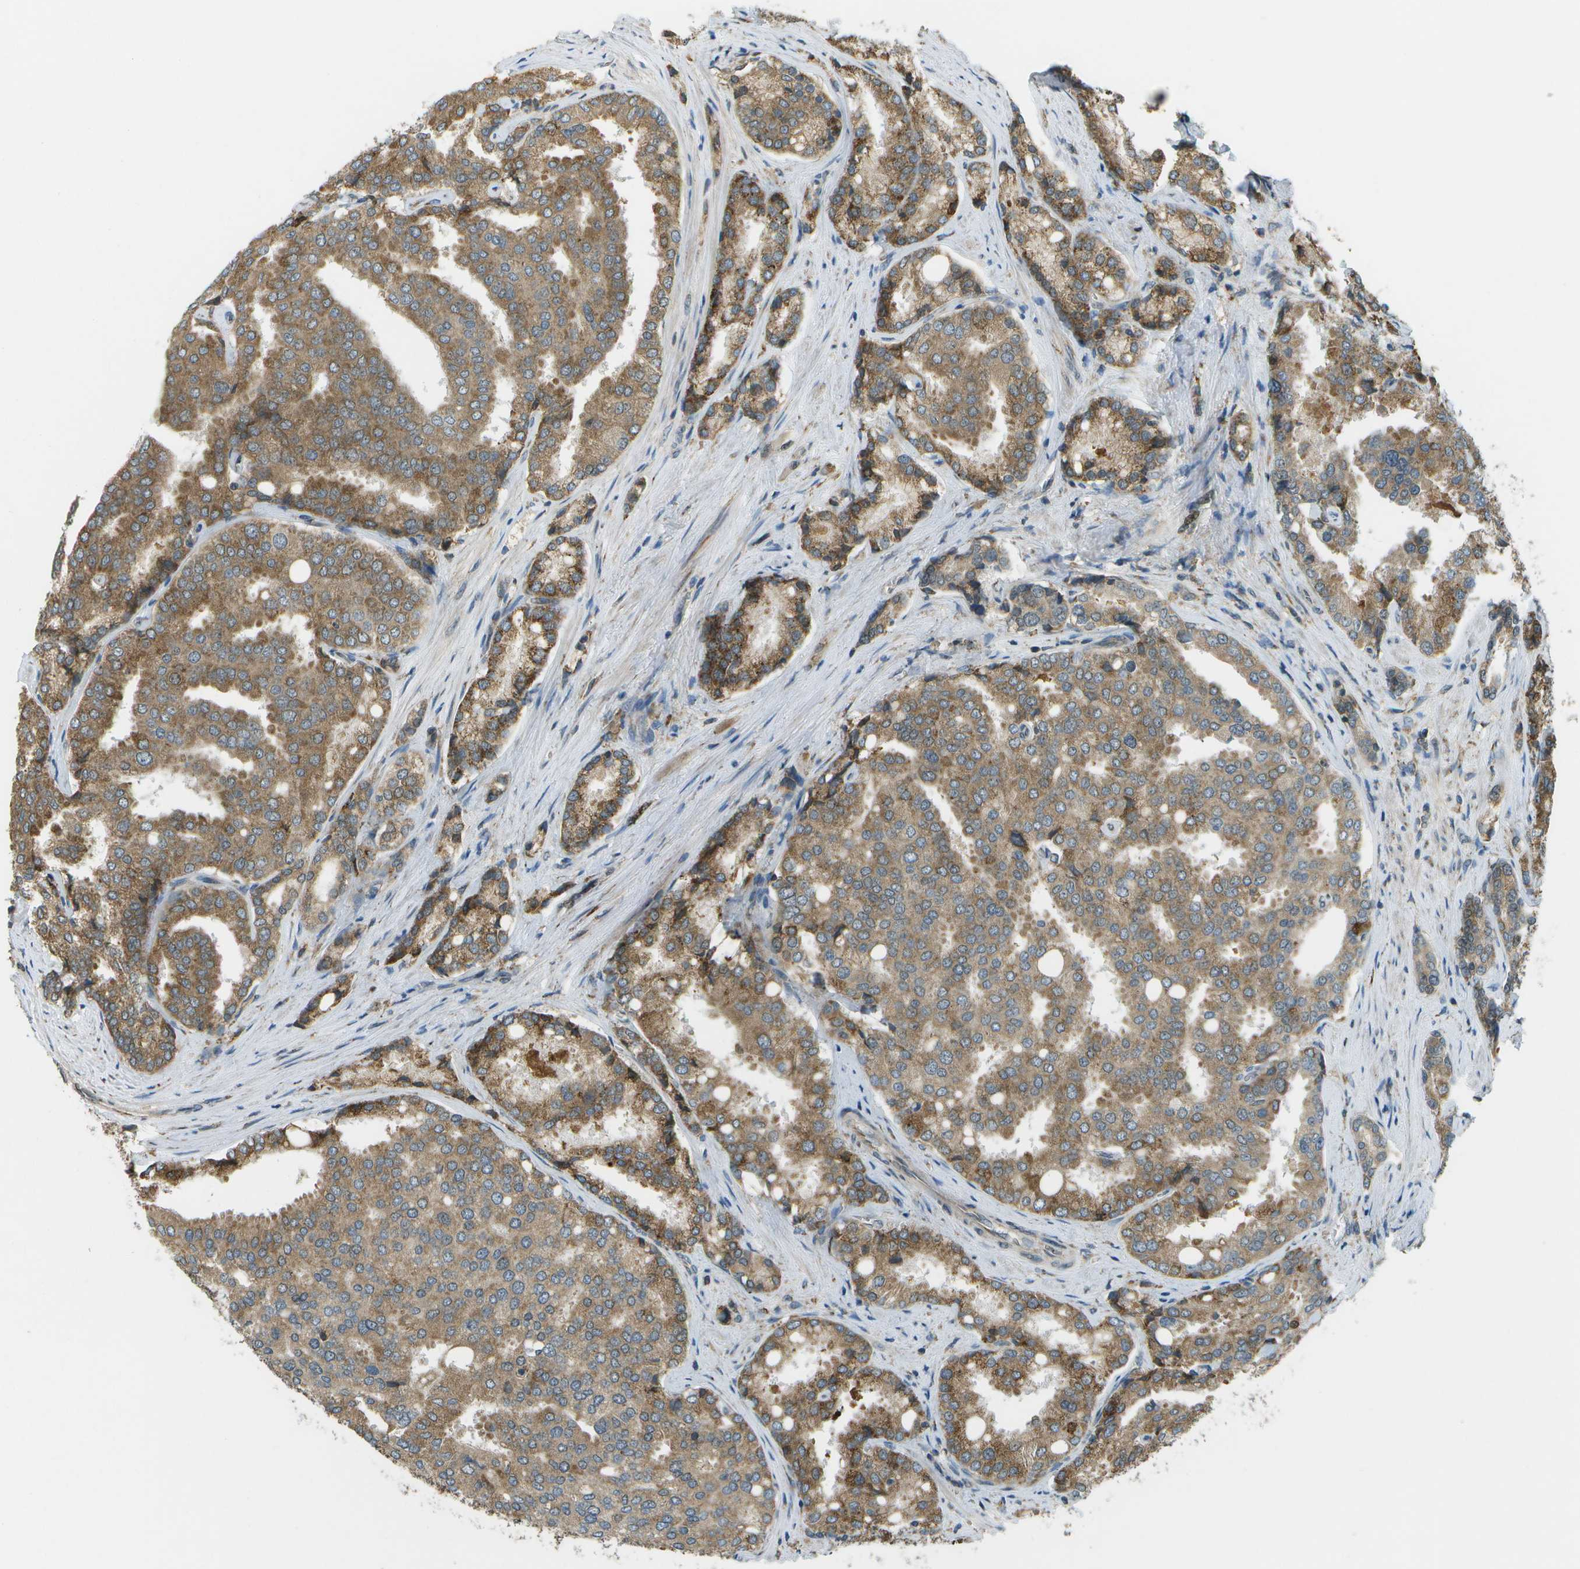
{"staining": {"intensity": "moderate", "quantity": ">75%", "location": "cytoplasmic/membranous"}, "tissue": "prostate cancer", "cell_type": "Tumor cells", "image_type": "cancer", "snomed": [{"axis": "morphology", "description": "Adenocarcinoma, High grade"}, {"axis": "topography", "description": "Prostate"}], "caption": "Human adenocarcinoma (high-grade) (prostate) stained for a protein (brown) shows moderate cytoplasmic/membranous positive staining in about >75% of tumor cells.", "gene": "USP30", "patient": {"sex": "male", "age": 50}}